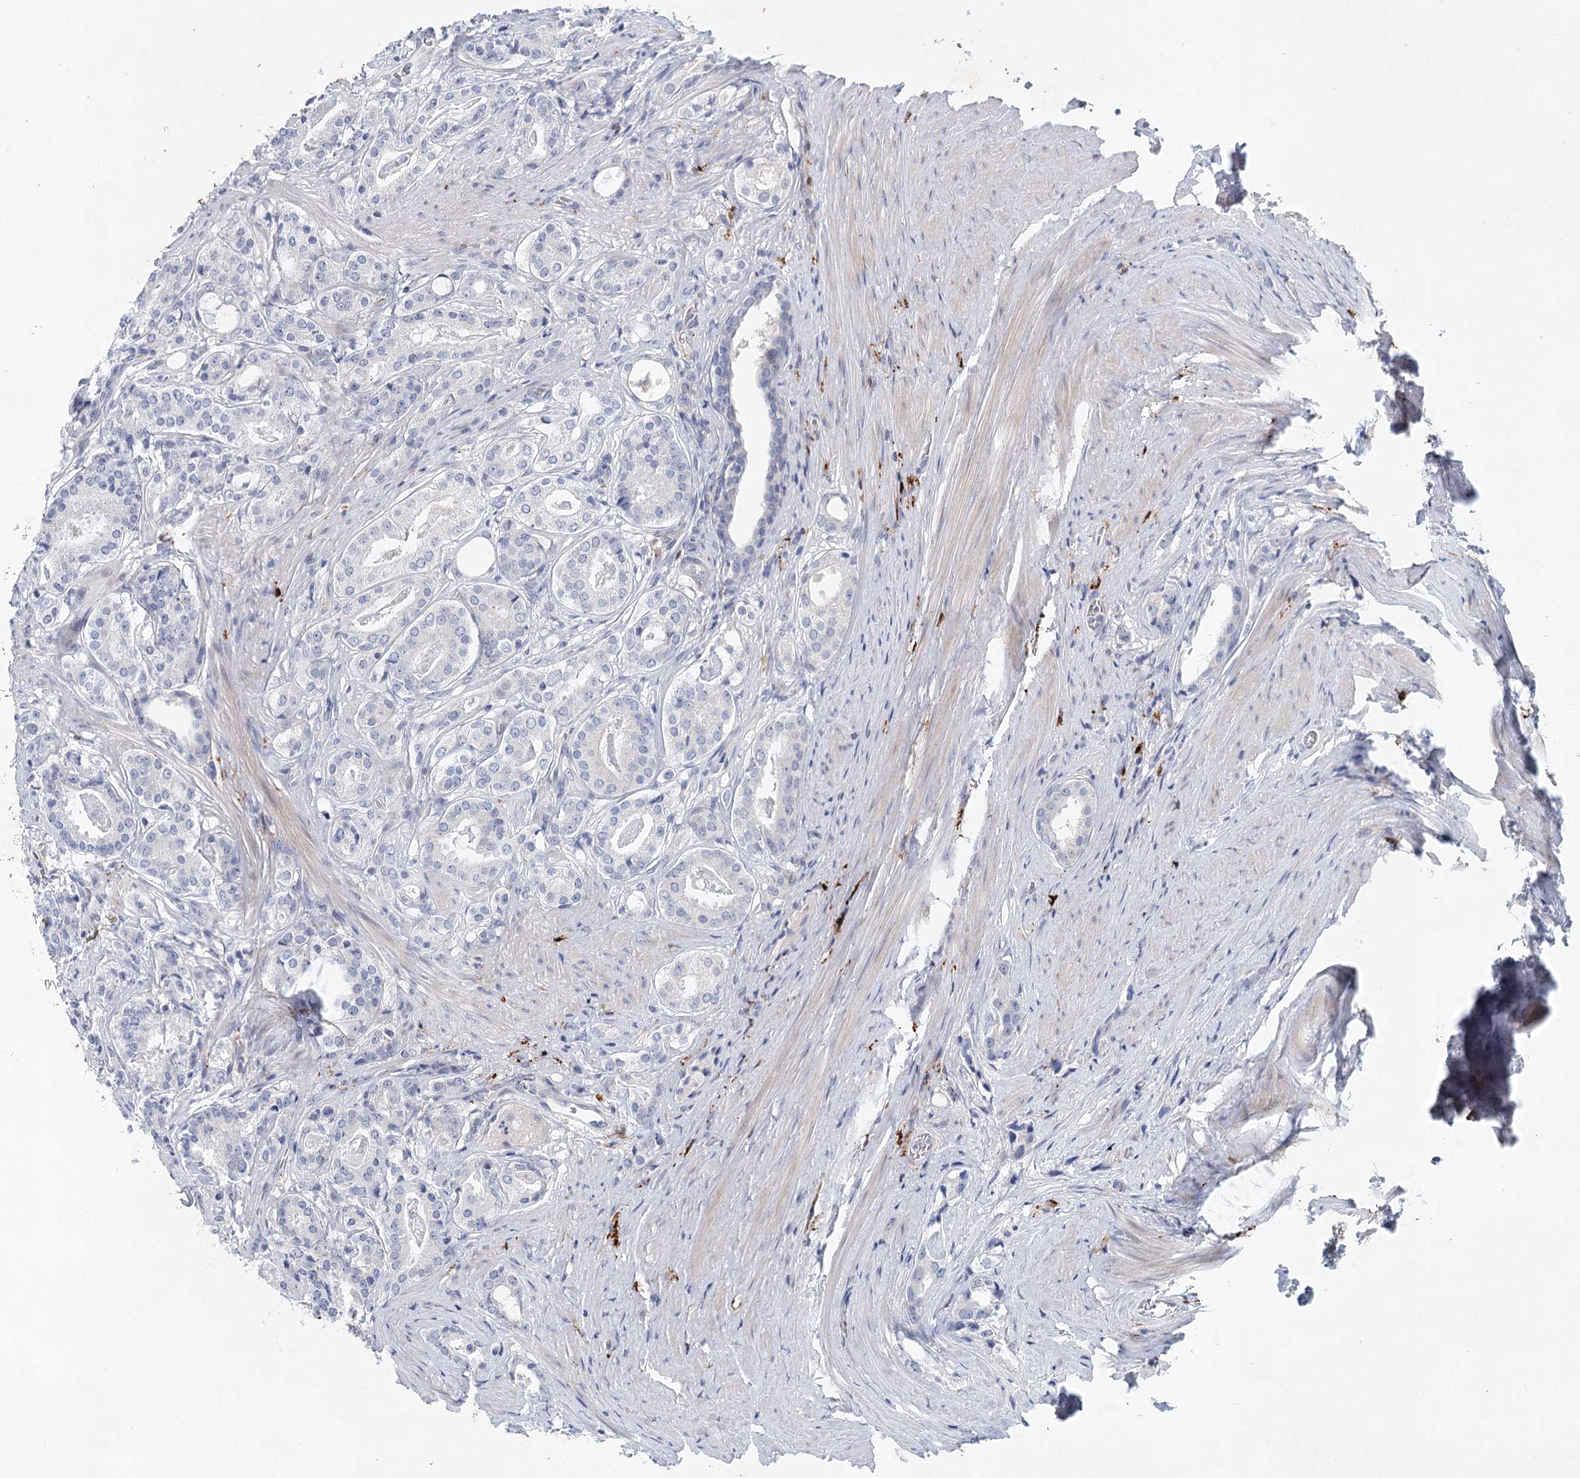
{"staining": {"intensity": "negative", "quantity": "none", "location": "none"}, "tissue": "prostate cancer", "cell_type": "Tumor cells", "image_type": "cancer", "snomed": [{"axis": "morphology", "description": "Adenocarcinoma, High grade"}, {"axis": "topography", "description": "Prostate"}], "caption": "IHC of human prostate cancer (high-grade adenocarcinoma) displays no expression in tumor cells. (Immunohistochemistry (ihc), brightfield microscopy, high magnification).", "gene": "SLC19A3", "patient": {"sex": "male", "age": 63}}